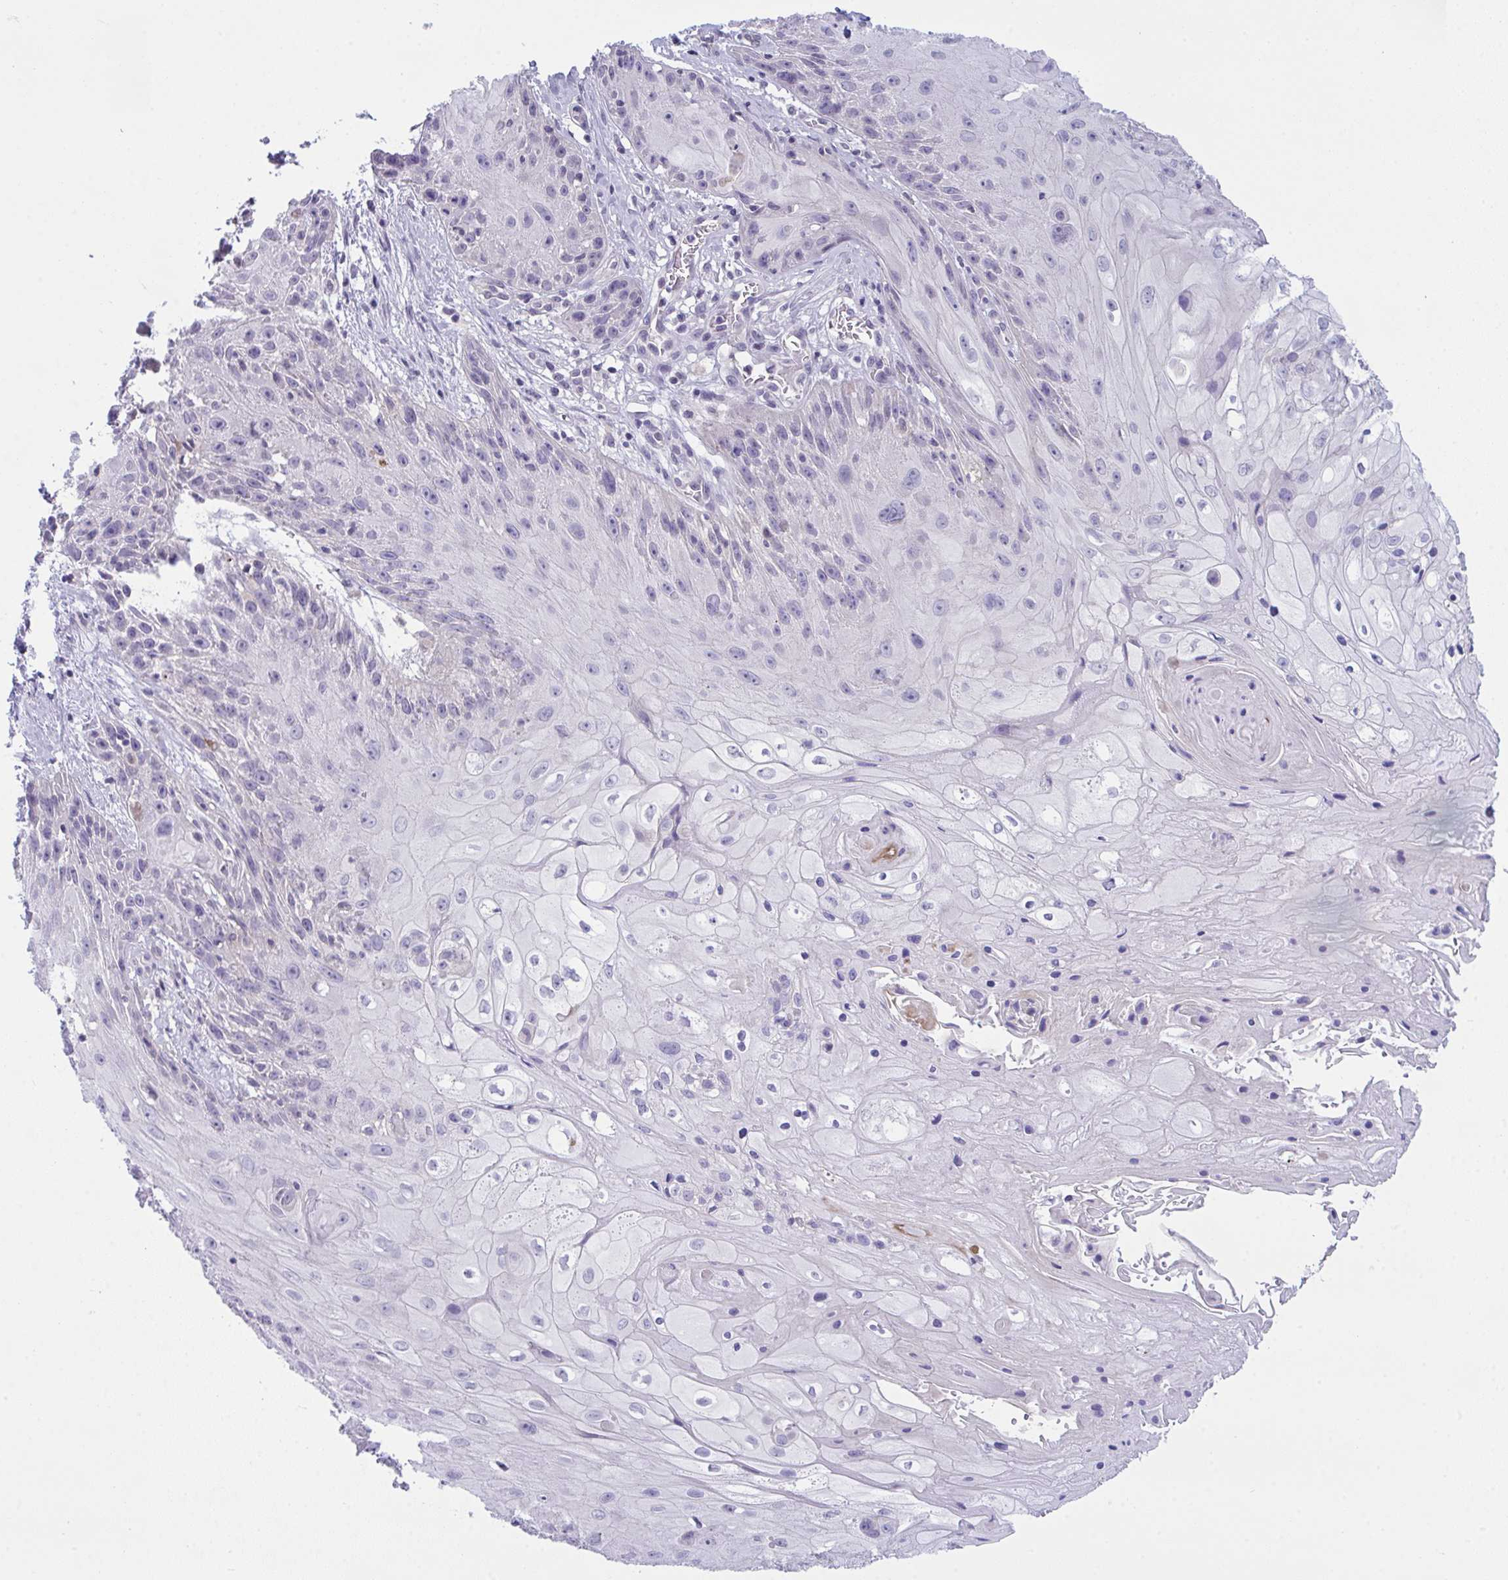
{"staining": {"intensity": "negative", "quantity": "none", "location": "none"}, "tissue": "skin cancer", "cell_type": "Tumor cells", "image_type": "cancer", "snomed": [{"axis": "morphology", "description": "Squamous cell carcinoma, NOS"}, {"axis": "topography", "description": "Skin"}, {"axis": "topography", "description": "Vulva"}], "caption": "Tumor cells show no significant protein staining in squamous cell carcinoma (skin). (DAB immunohistochemistry (IHC), high magnification).", "gene": "ATP6V0D2", "patient": {"sex": "female", "age": 76}}